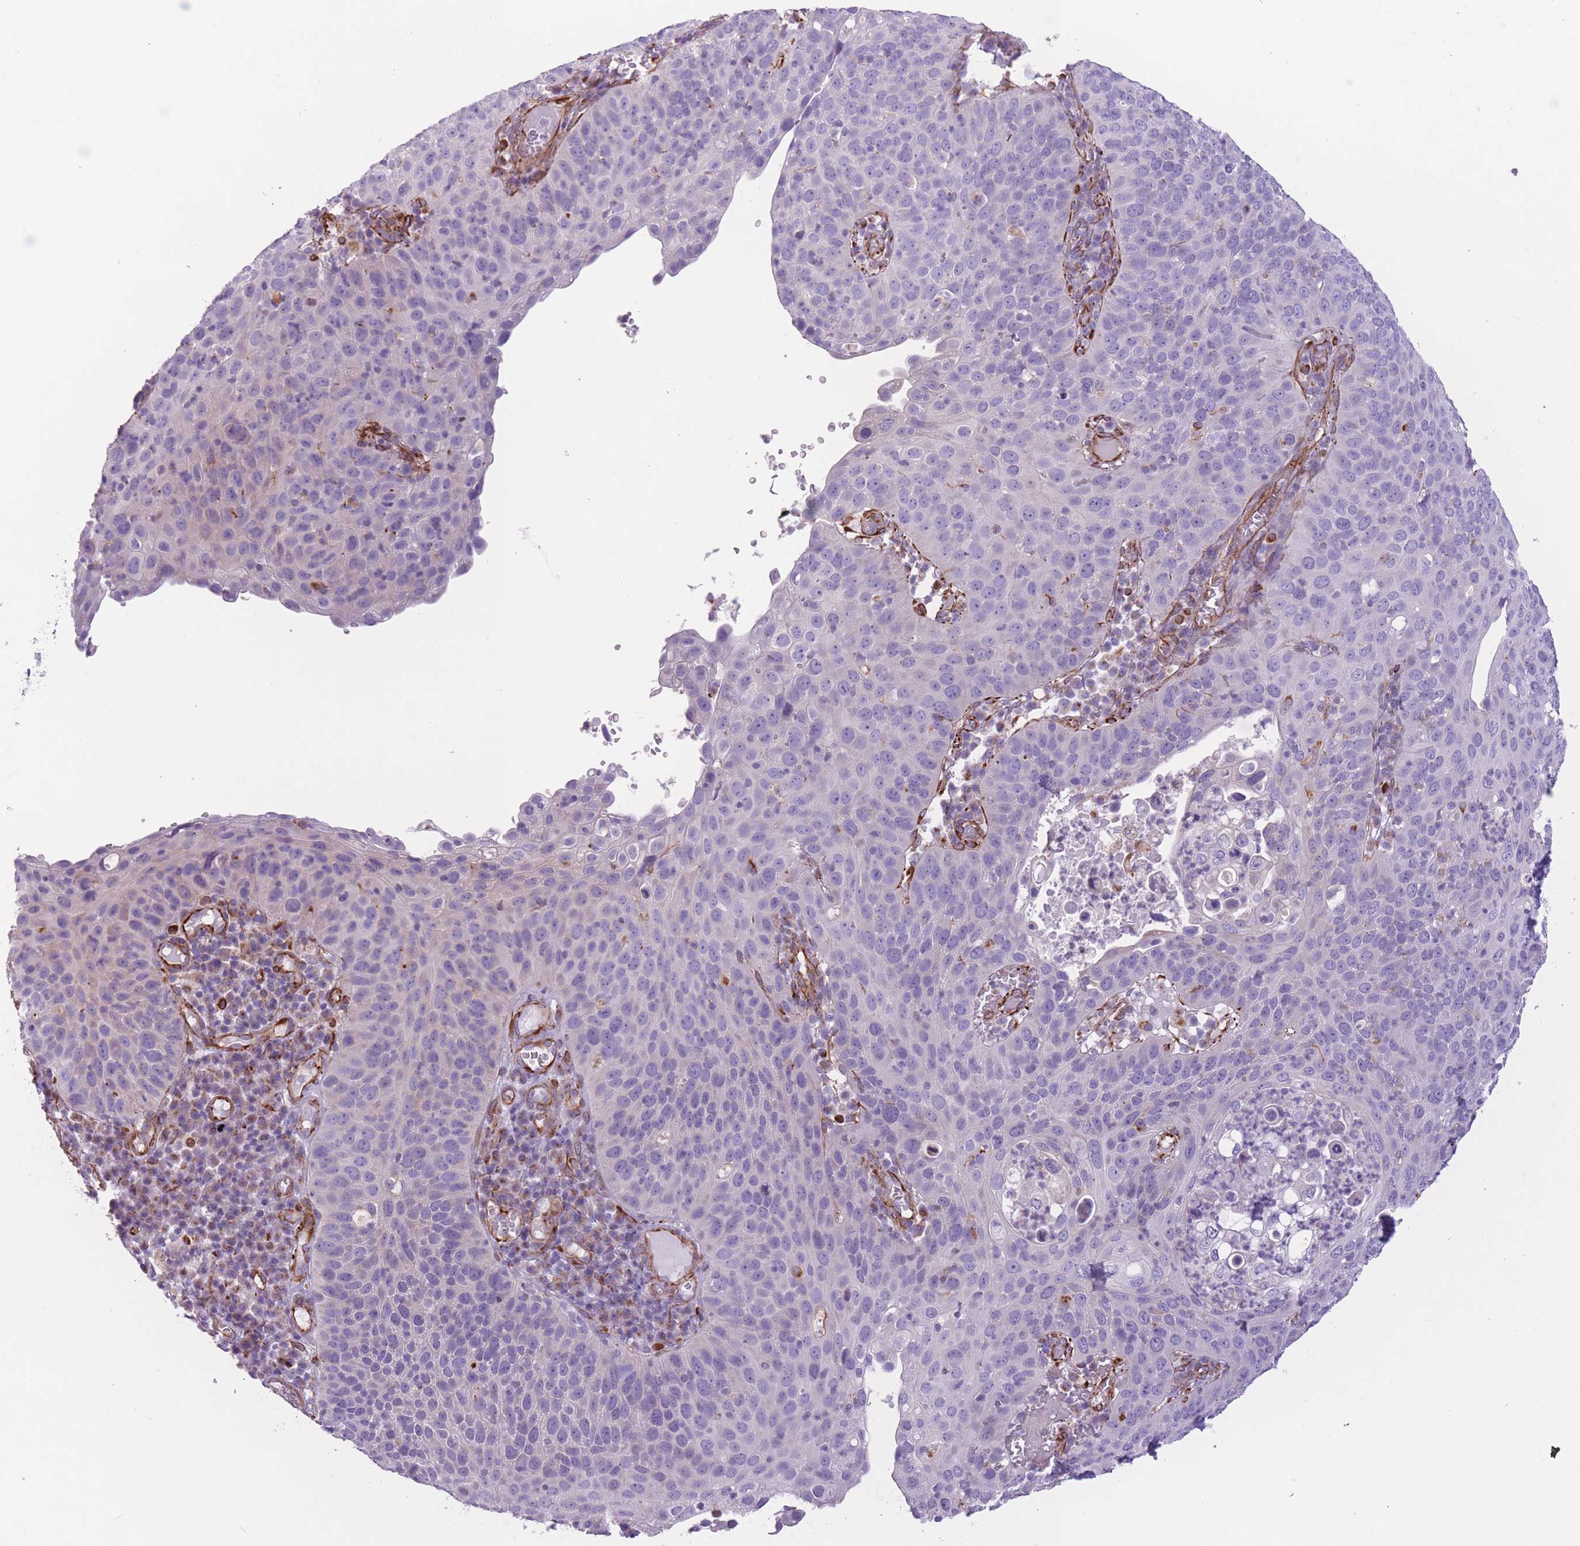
{"staining": {"intensity": "negative", "quantity": "none", "location": "none"}, "tissue": "cervical cancer", "cell_type": "Tumor cells", "image_type": "cancer", "snomed": [{"axis": "morphology", "description": "Squamous cell carcinoma, NOS"}, {"axis": "topography", "description": "Cervix"}], "caption": "DAB (3,3'-diaminobenzidine) immunohistochemical staining of cervical cancer (squamous cell carcinoma) shows no significant expression in tumor cells.", "gene": "PTCD1", "patient": {"sex": "female", "age": 36}}